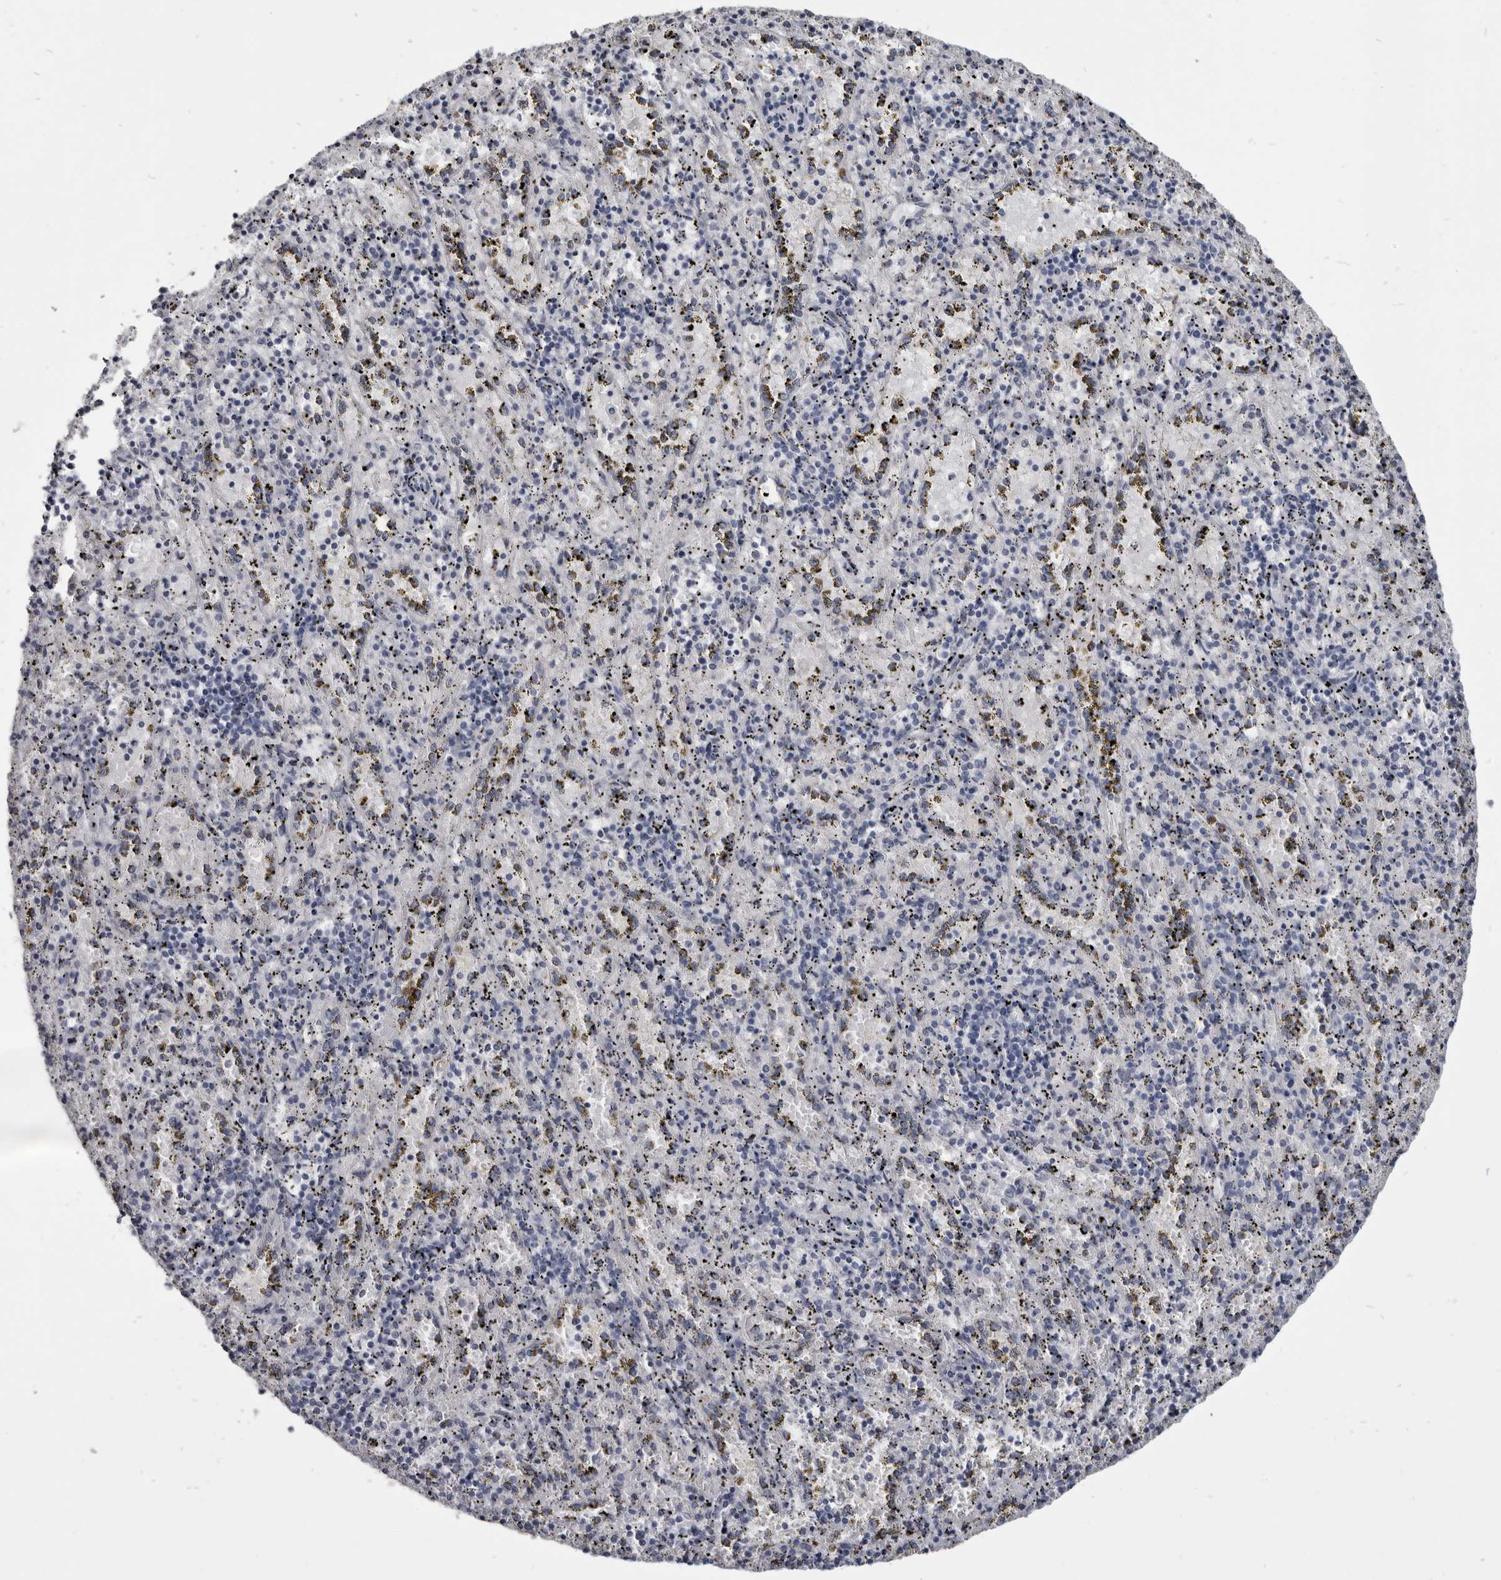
{"staining": {"intensity": "negative", "quantity": "none", "location": "none"}, "tissue": "spleen", "cell_type": "Cells in red pulp", "image_type": "normal", "snomed": [{"axis": "morphology", "description": "Normal tissue, NOS"}, {"axis": "topography", "description": "Spleen"}], "caption": "IHC photomicrograph of normal spleen stained for a protein (brown), which reveals no positivity in cells in red pulp.", "gene": "CGN", "patient": {"sex": "male", "age": 11}}